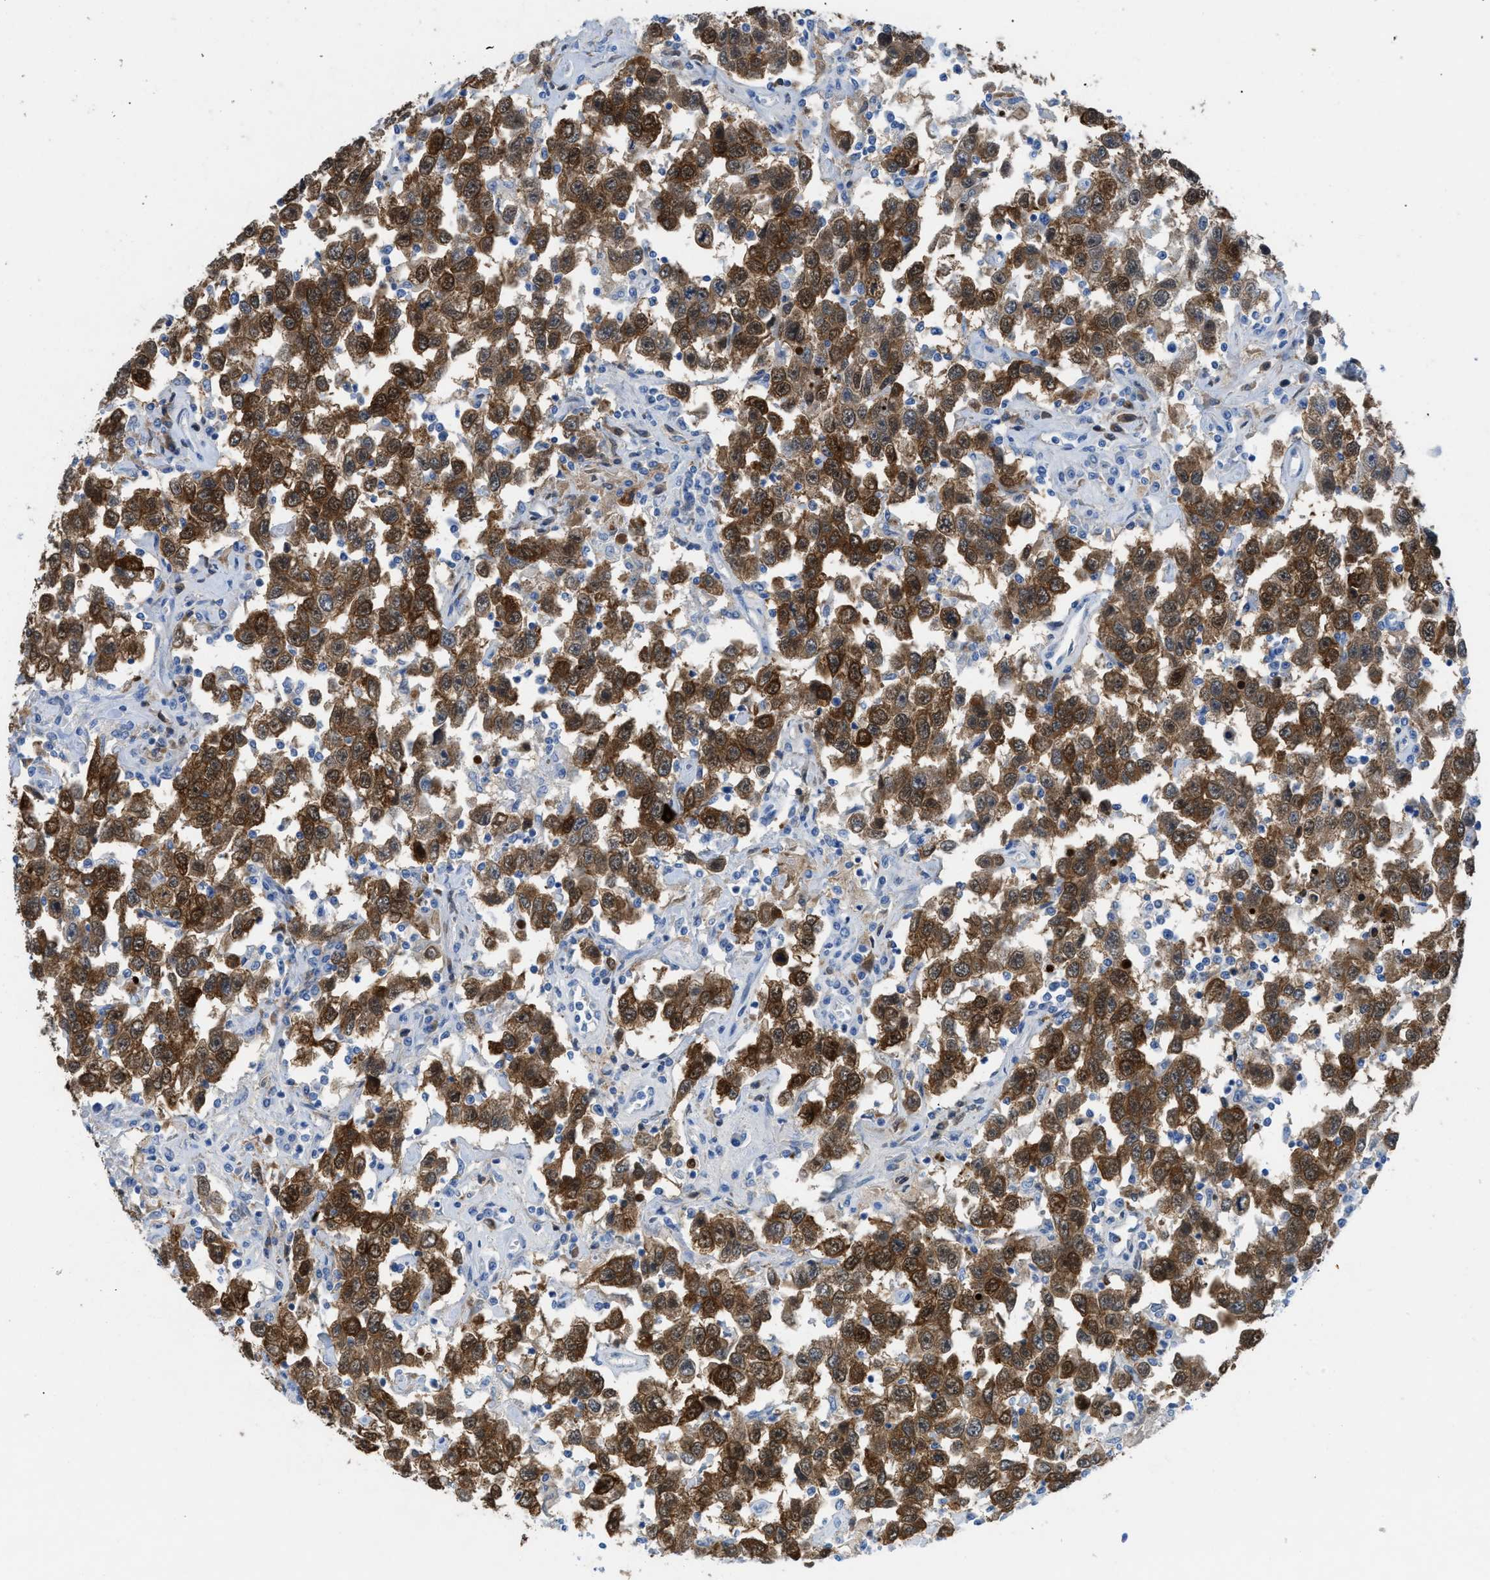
{"staining": {"intensity": "strong", "quantity": ">75%", "location": "cytoplasmic/membranous,nuclear"}, "tissue": "testis cancer", "cell_type": "Tumor cells", "image_type": "cancer", "snomed": [{"axis": "morphology", "description": "Seminoma, NOS"}, {"axis": "topography", "description": "Testis"}], "caption": "The photomicrograph exhibits a brown stain indicating the presence of a protein in the cytoplasmic/membranous and nuclear of tumor cells in testis cancer.", "gene": "TCL1A", "patient": {"sex": "male", "age": 41}}